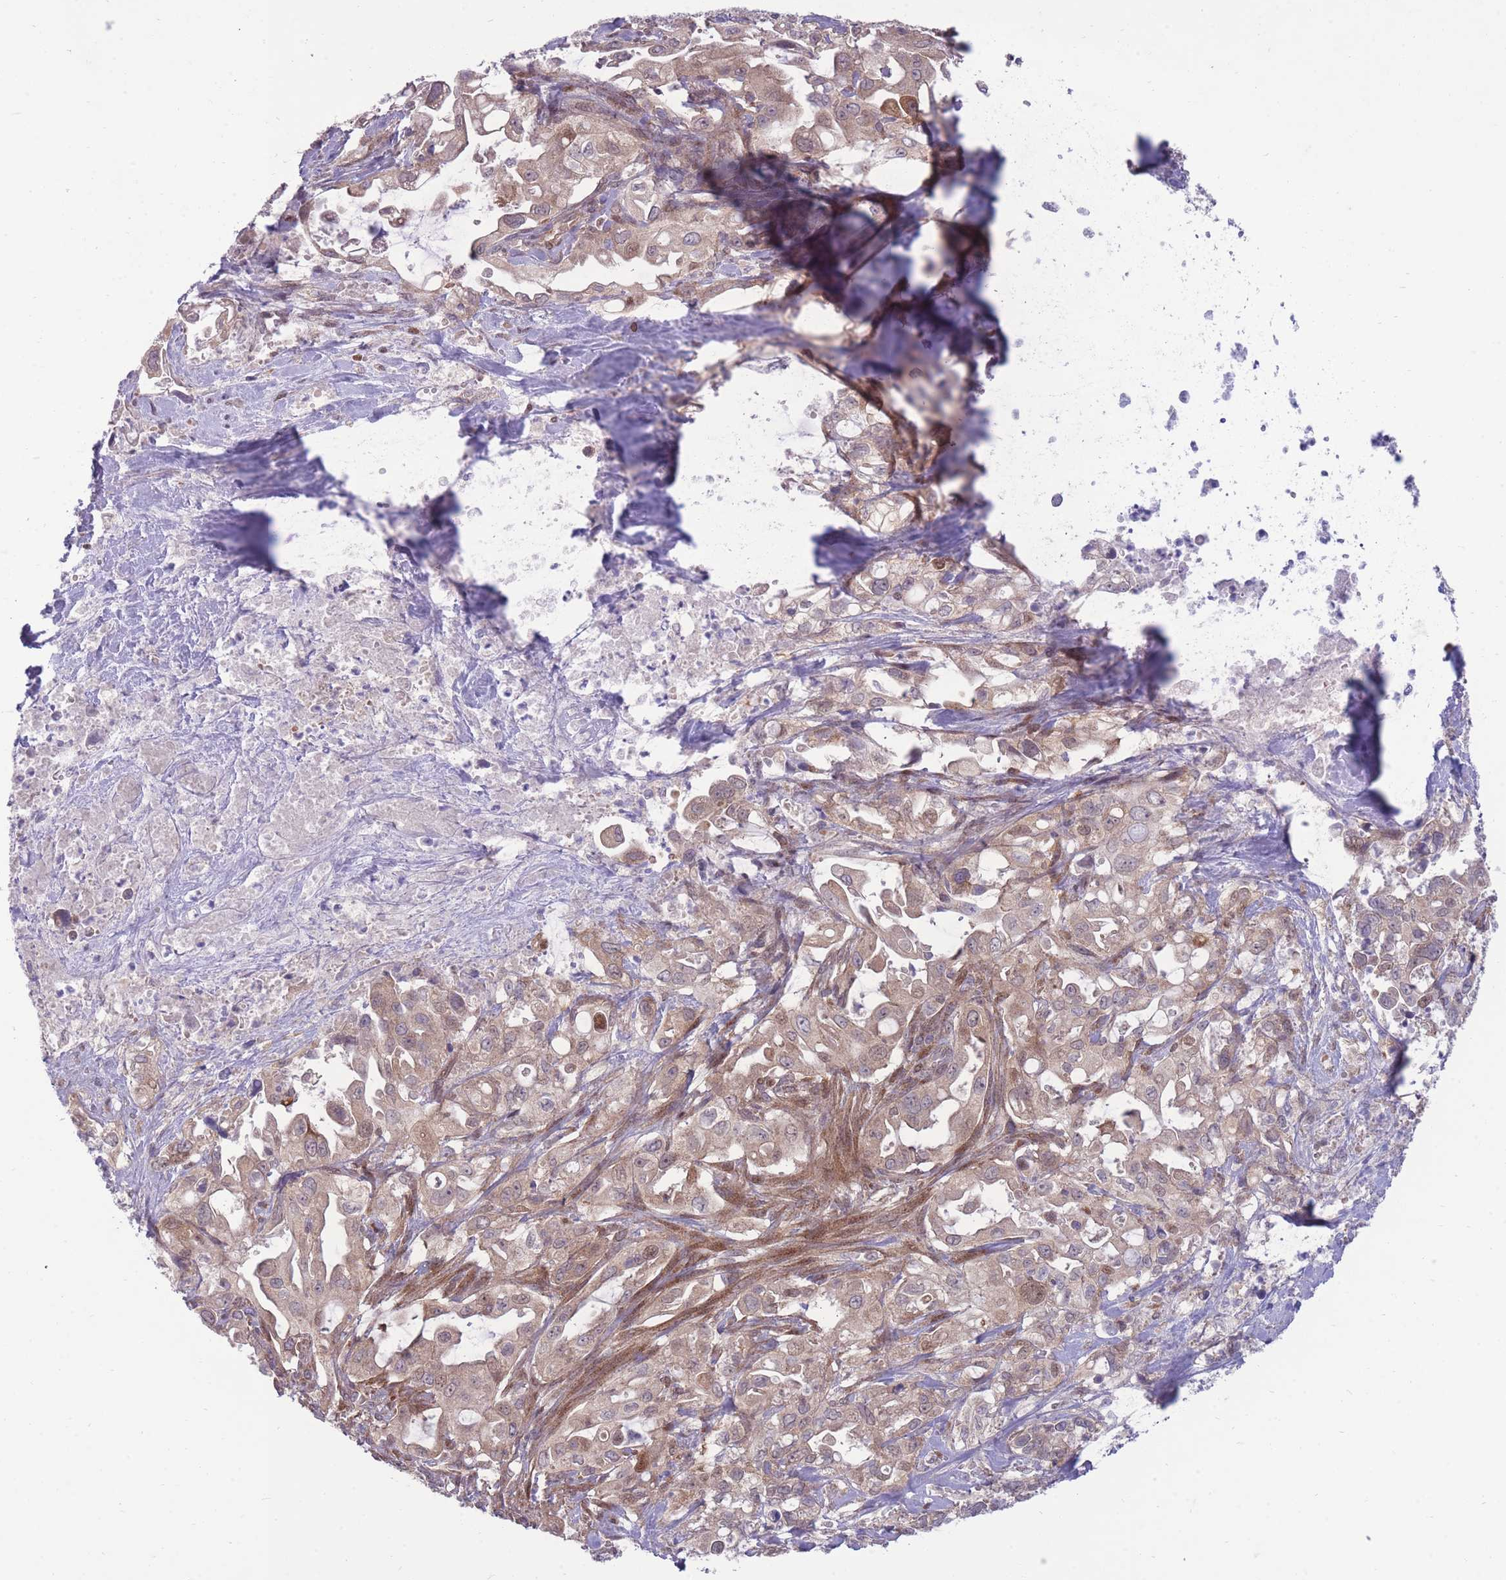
{"staining": {"intensity": "weak", "quantity": "25%-75%", "location": "cytoplasmic/membranous,nuclear"}, "tissue": "pancreatic cancer", "cell_type": "Tumor cells", "image_type": "cancer", "snomed": [{"axis": "morphology", "description": "Adenocarcinoma, NOS"}, {"axis": "topography", "description": "Pancreas"}], "caption": "This image shows immunohistochemistry staining of pancreatic cancer (adenocarcinoma), with low weak cytoplasmic/membranous and nuclear staining in approximately 25%-75% of tumor cells.", "gene": "RIC8A", "patient": {"sex": "female", "age": 61}}